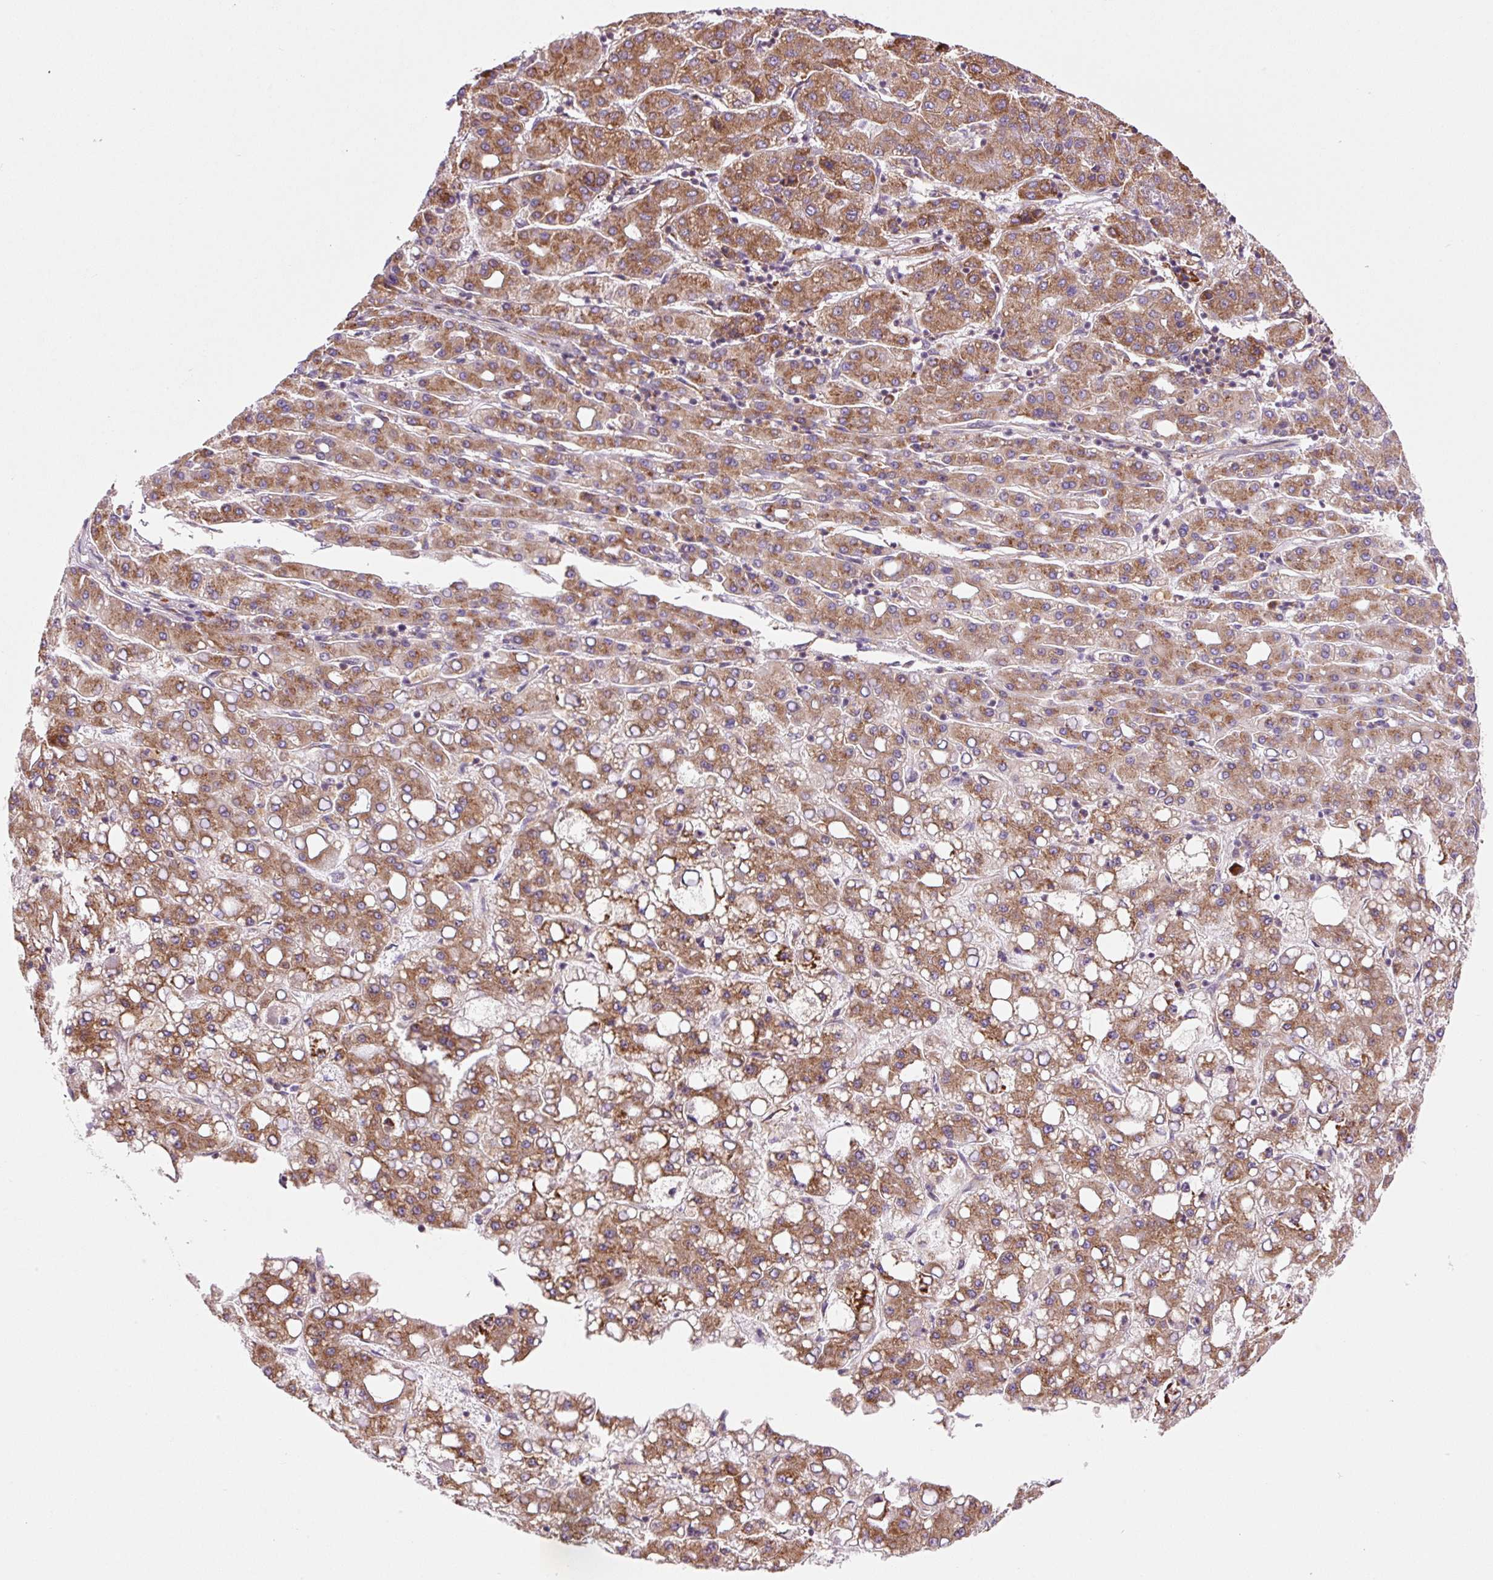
{"staining": {"intensity": "moderate", "quantity": ">75%", "location": "cytoplasmic/membranous"}, "tissue": "liver cancer", "cell_type": "Tumor cells", "image_type": "cancer", "snomed": [{"axis": "morphology", "description": "Carcinoma, Hepatocellular, NOS"}, {"axis": "topography", "description": "Liver"}], "caption": "Immunohistochemistry (IHC) image of neoplastic tissue: human liver cancer stained using IHC reveals medium levels of moderate protein expression localized specifically in the cytoplasmic/membranous of tumor cells, appearing as a cytoplasmic/membranous brown color.", "gene": "RPL41", "patient": {"sex": "male", "age": 65}}